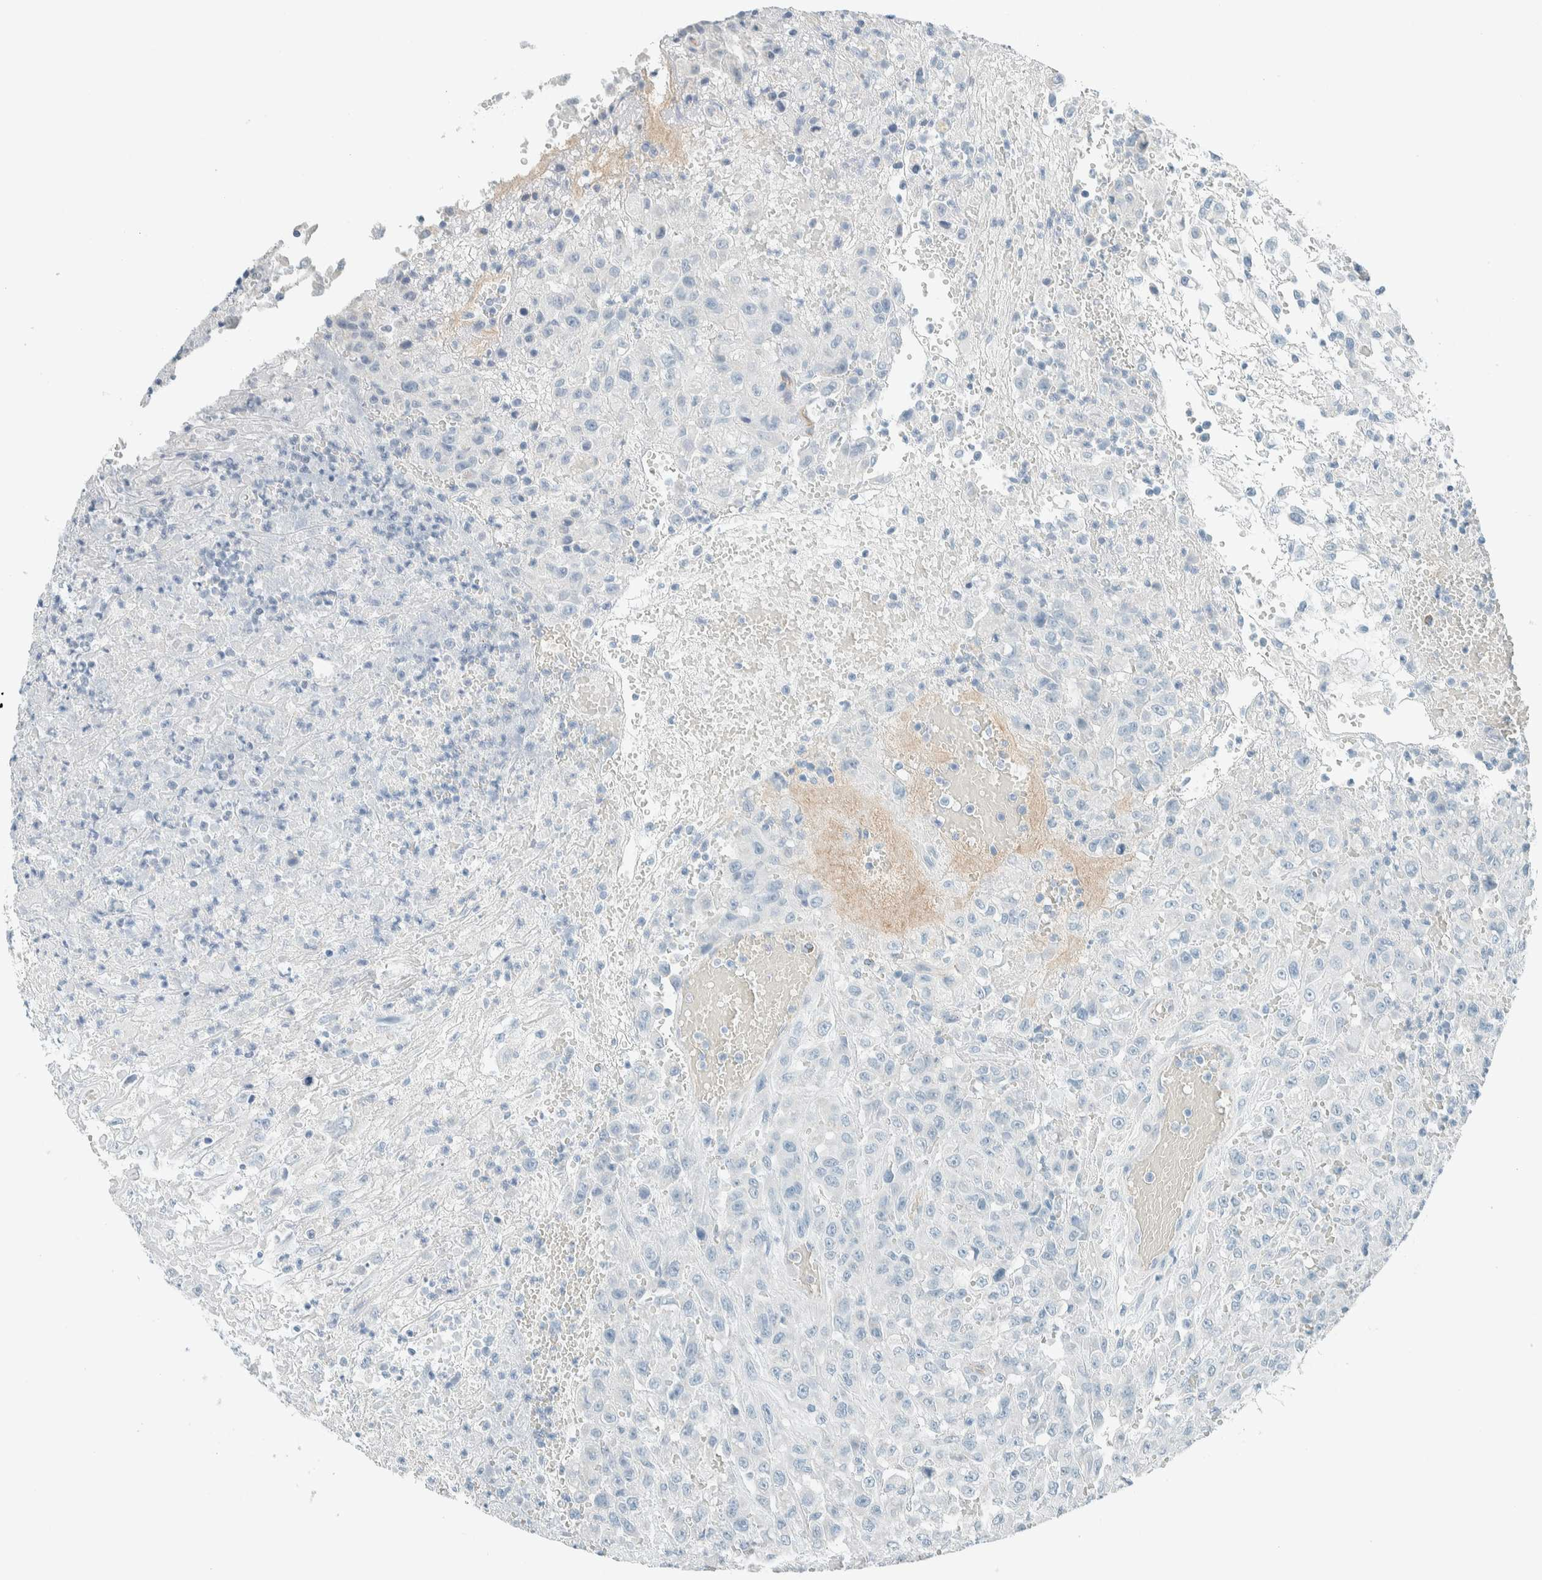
{"staining": {"intensity": "negative", "quantity": "none", "location": "none"}, "tissue": "urothelial cancer", "cell_type": "Tumor cells", "image_type": "cancer", "snomed": [{"axis": "morphology", "description": "Urothelial carcinoma, High grade"}, {"axis": "topography", "description": "Urinary bladder"}], "caption": "High power microscopy histopathology image of an immunohistochemistry photomicrograph of urothelial cancer, revealing no significant expression in tumor cells.", "gene": "SLFN12", "patient": {"sex": "male", "age": 46}}